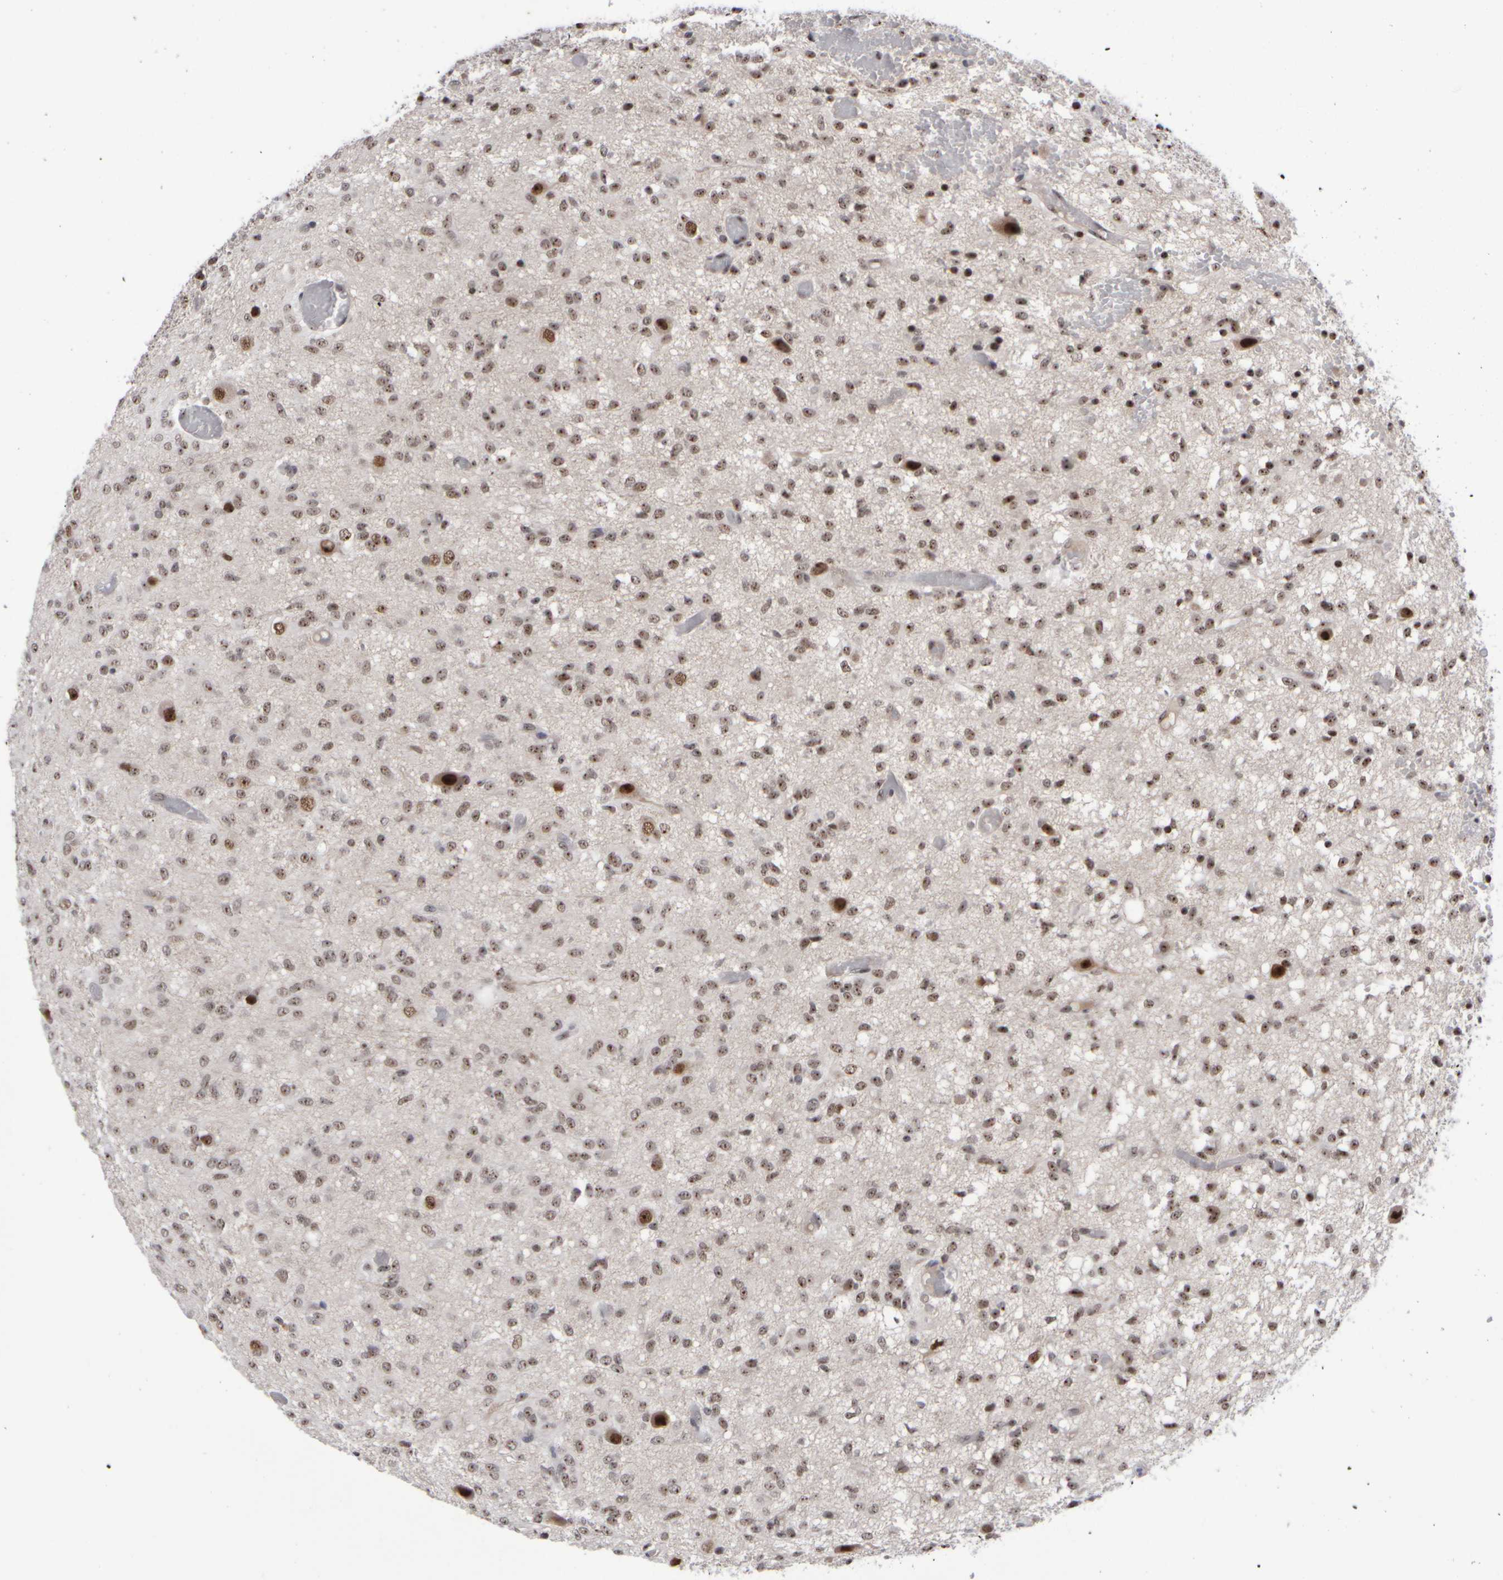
{"staining": {"intensity": "moderate", "quantity": ">75%", "location": "nuclear"}, "tissue": "glioma", "cell_type": "Tumor cells", "image_type": "cancer", "snomed": [{"axis": "morphology", "description": "Glioma, malignant, High grade"}, {"axis": "topography", "description": "Brain"}], "caption": "DAB (3,3'-diaminobenzidine) immunohistochemical staining of malignant glioma (high-grade) displays moderate nuclear protein positivity in about >75% of tumor cells.", "gene": "SURF6", "patient": {"sex": "female", "age": 59}}